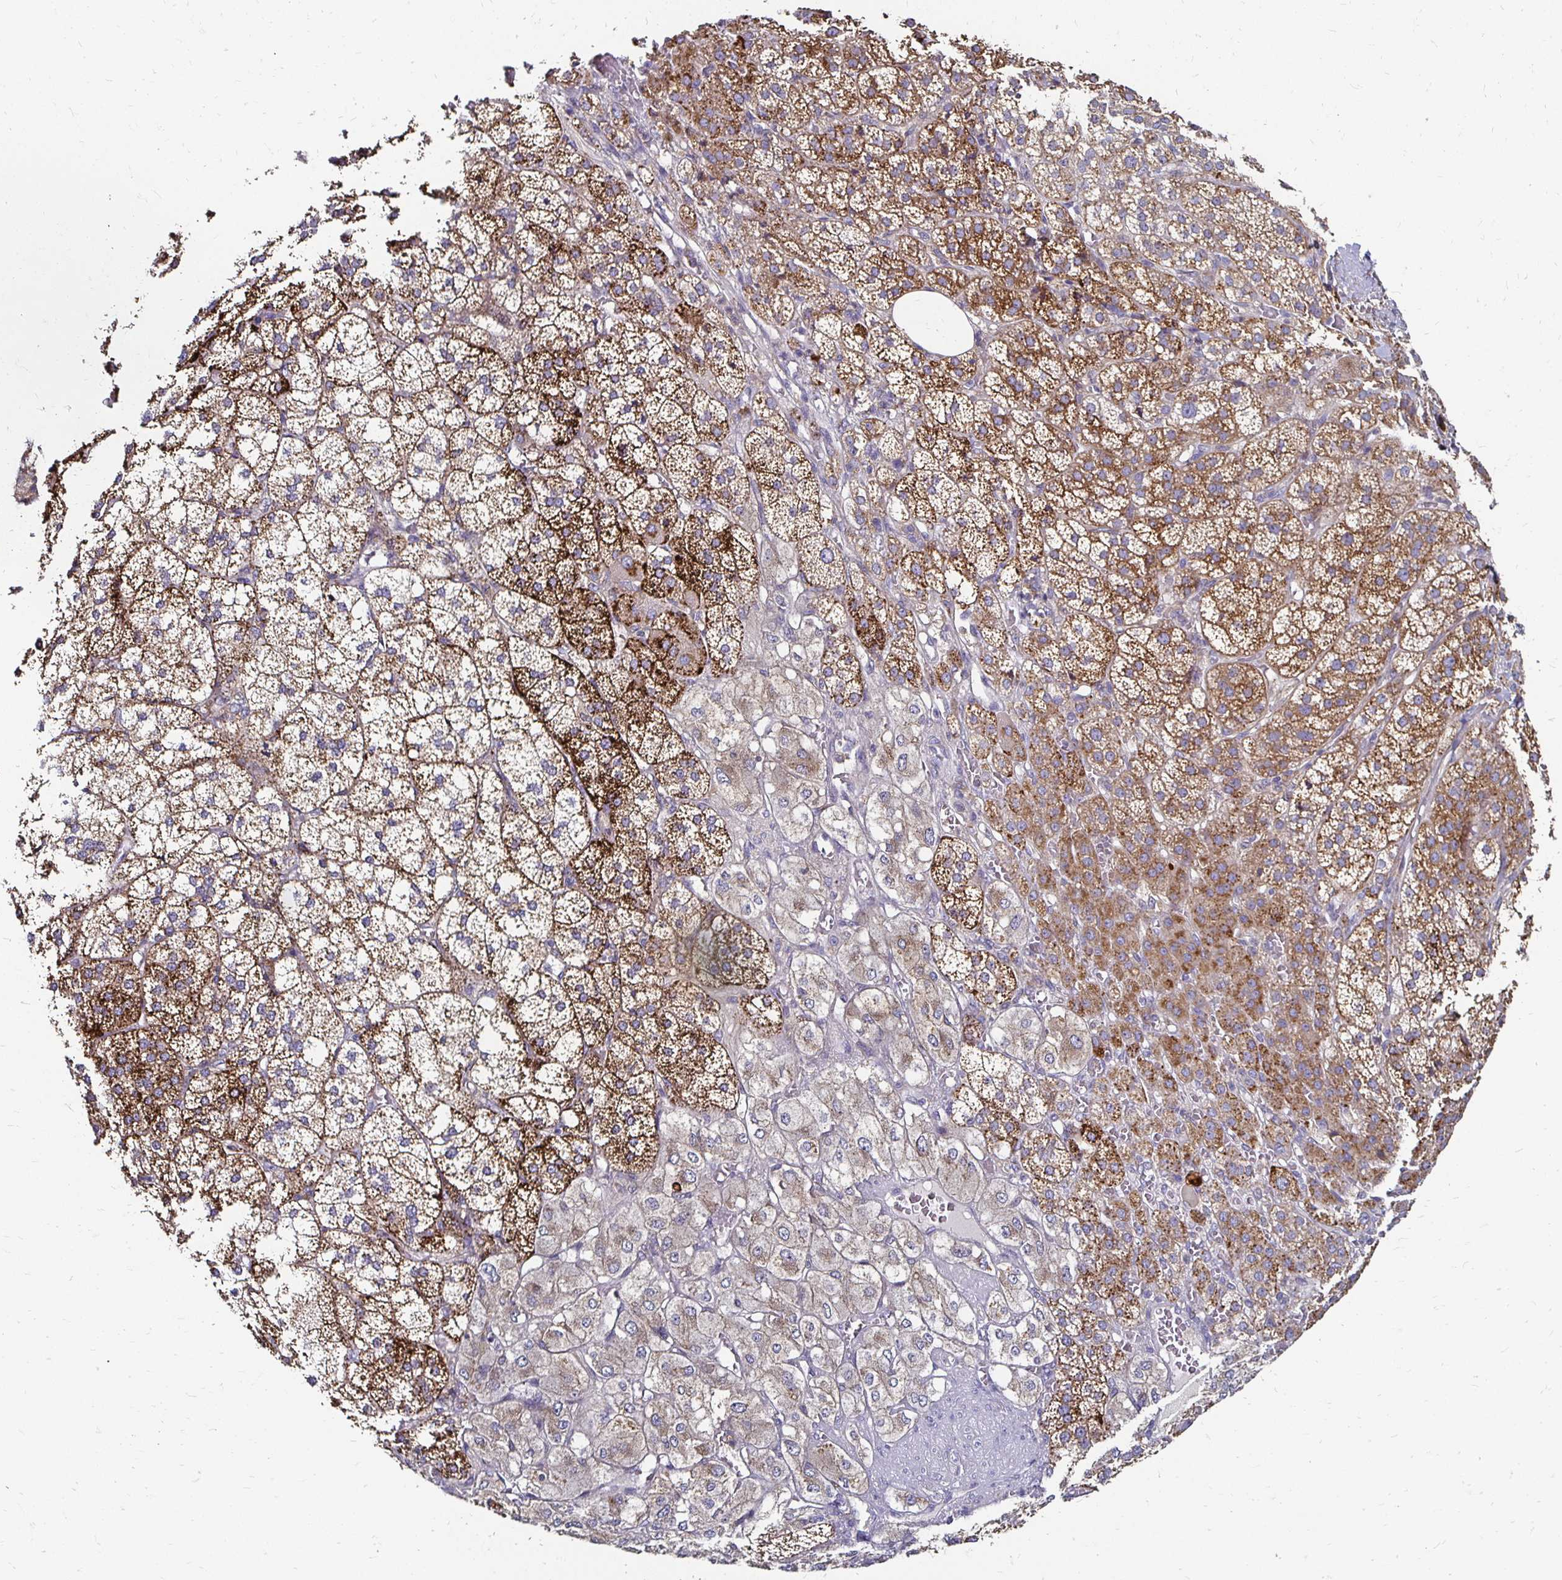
{"staining": {"intensity": "moderate", "quantity": ">75%", "location": "cytoplasmic/membranous"}, "tissue": "adrenal gland", "cell_type": "Glandular cells", "image_type": "normal", "snomed": [{"axis": "morphology", "description": "Normal tissue, NOS"}, {"axis": "topography", "description": "Adrenal gland"}], "caption": "This micrograph demonstrates immunohistochemistry (IHC) staining of benign human adrenal gland, with medium moderate cytoplasmic/membranous staining in about >75% of glandular cells.", "gene": "NCSTN", "patient": {"sex": "female", "age": 60}}